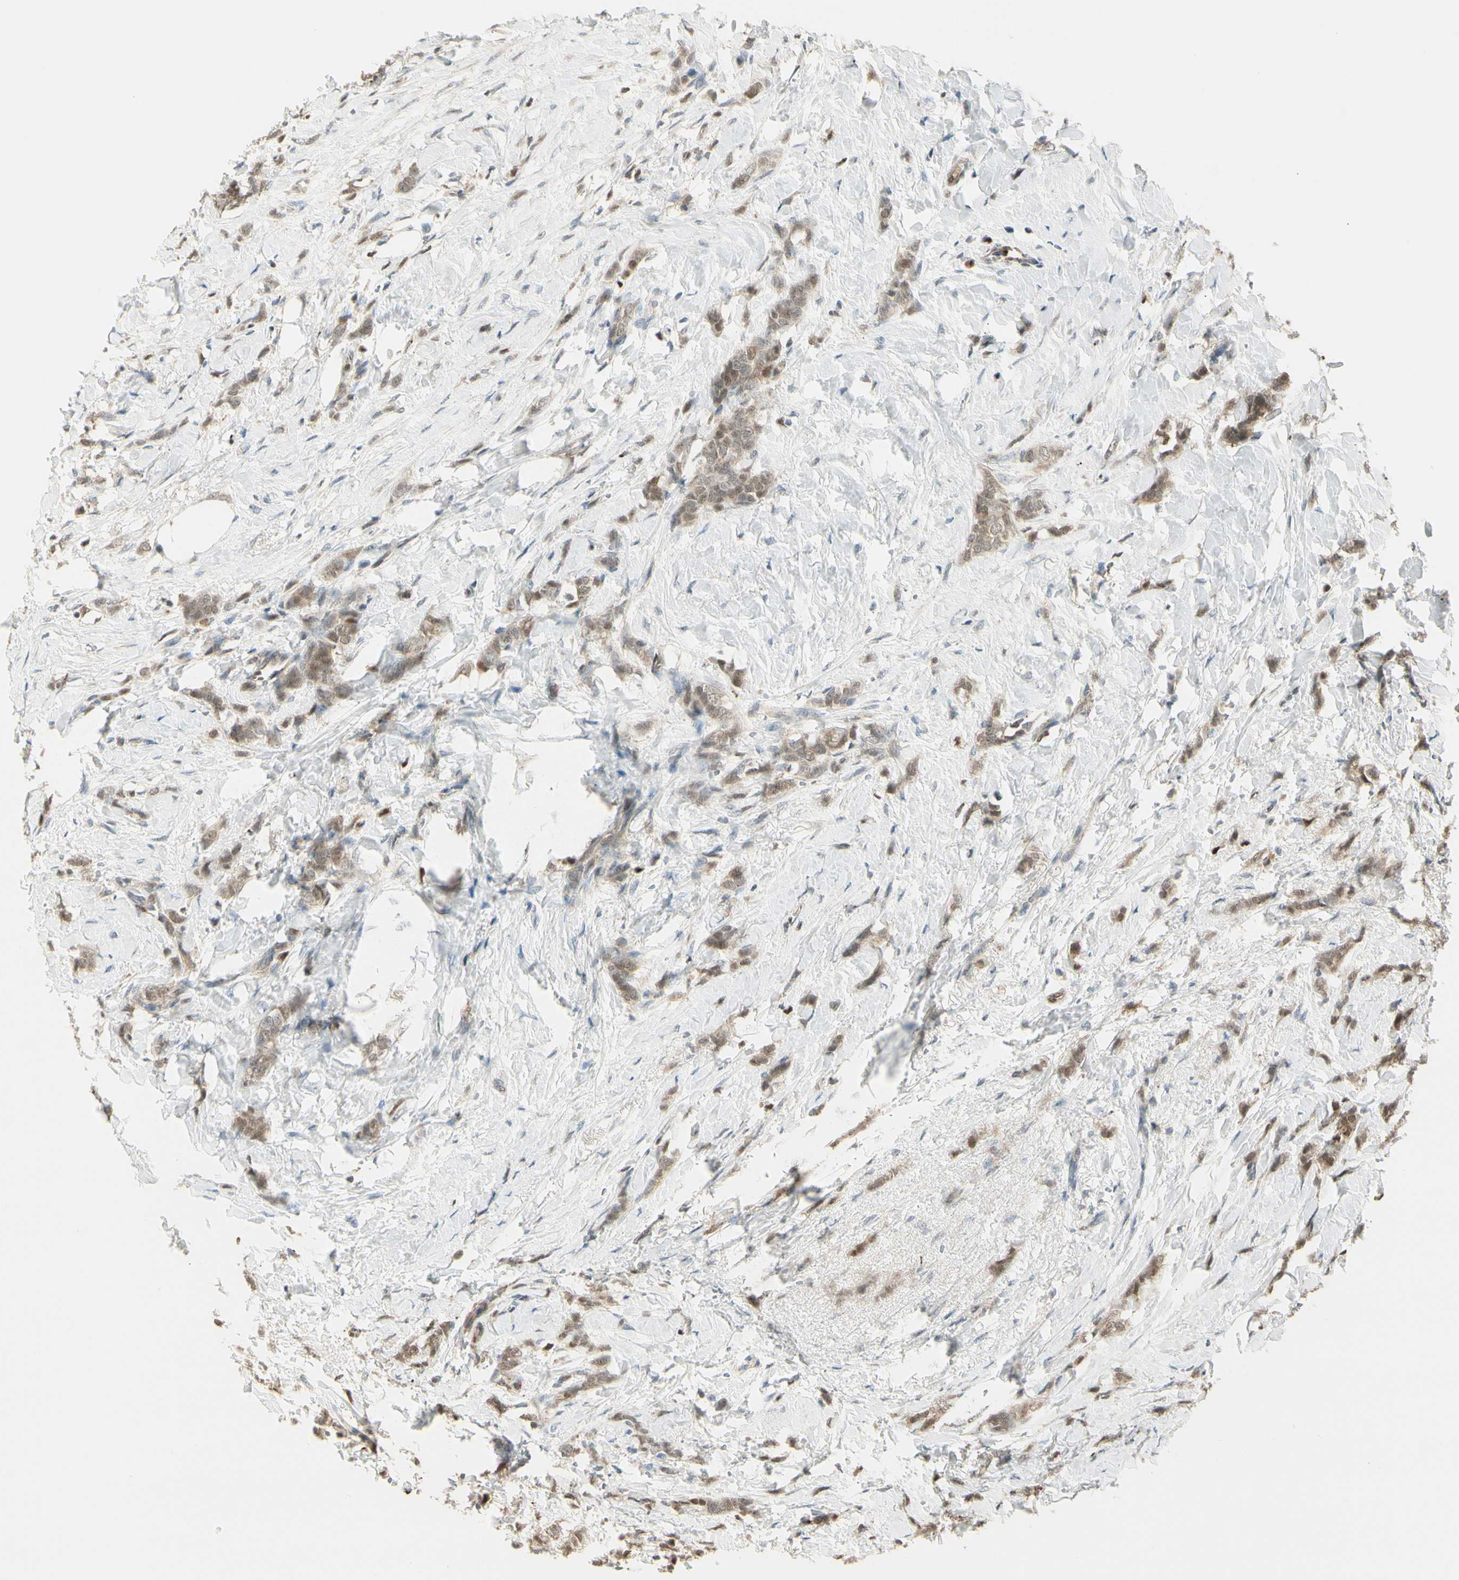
{"staining": {"intensity": "moderate", "quantity": ">75%", "location": "cytoplasmic/membranous,nuclear"}, "tissue": "breast cancer", "cell_type": "Tumor cells", "image_type": "cancer", "snomed": [{"axis": "morphology", "description": "Lobular carcinoma, in situ"}, {"axis": "morphology", "description": "Lobular carcinoma"}, {"axis": "topography", "description": "Breast"}], "caption": "Immunohistochemical staining of breast cancer shows medium levels of moderate cytoplasmic/membranous and nuclear protein expression in about >75% of tumor cells. The protein is shown in brown color, while the nuclei are stained blue.", "gene": "LTA4H", "patient": {"sex": "female", "age": 41}}